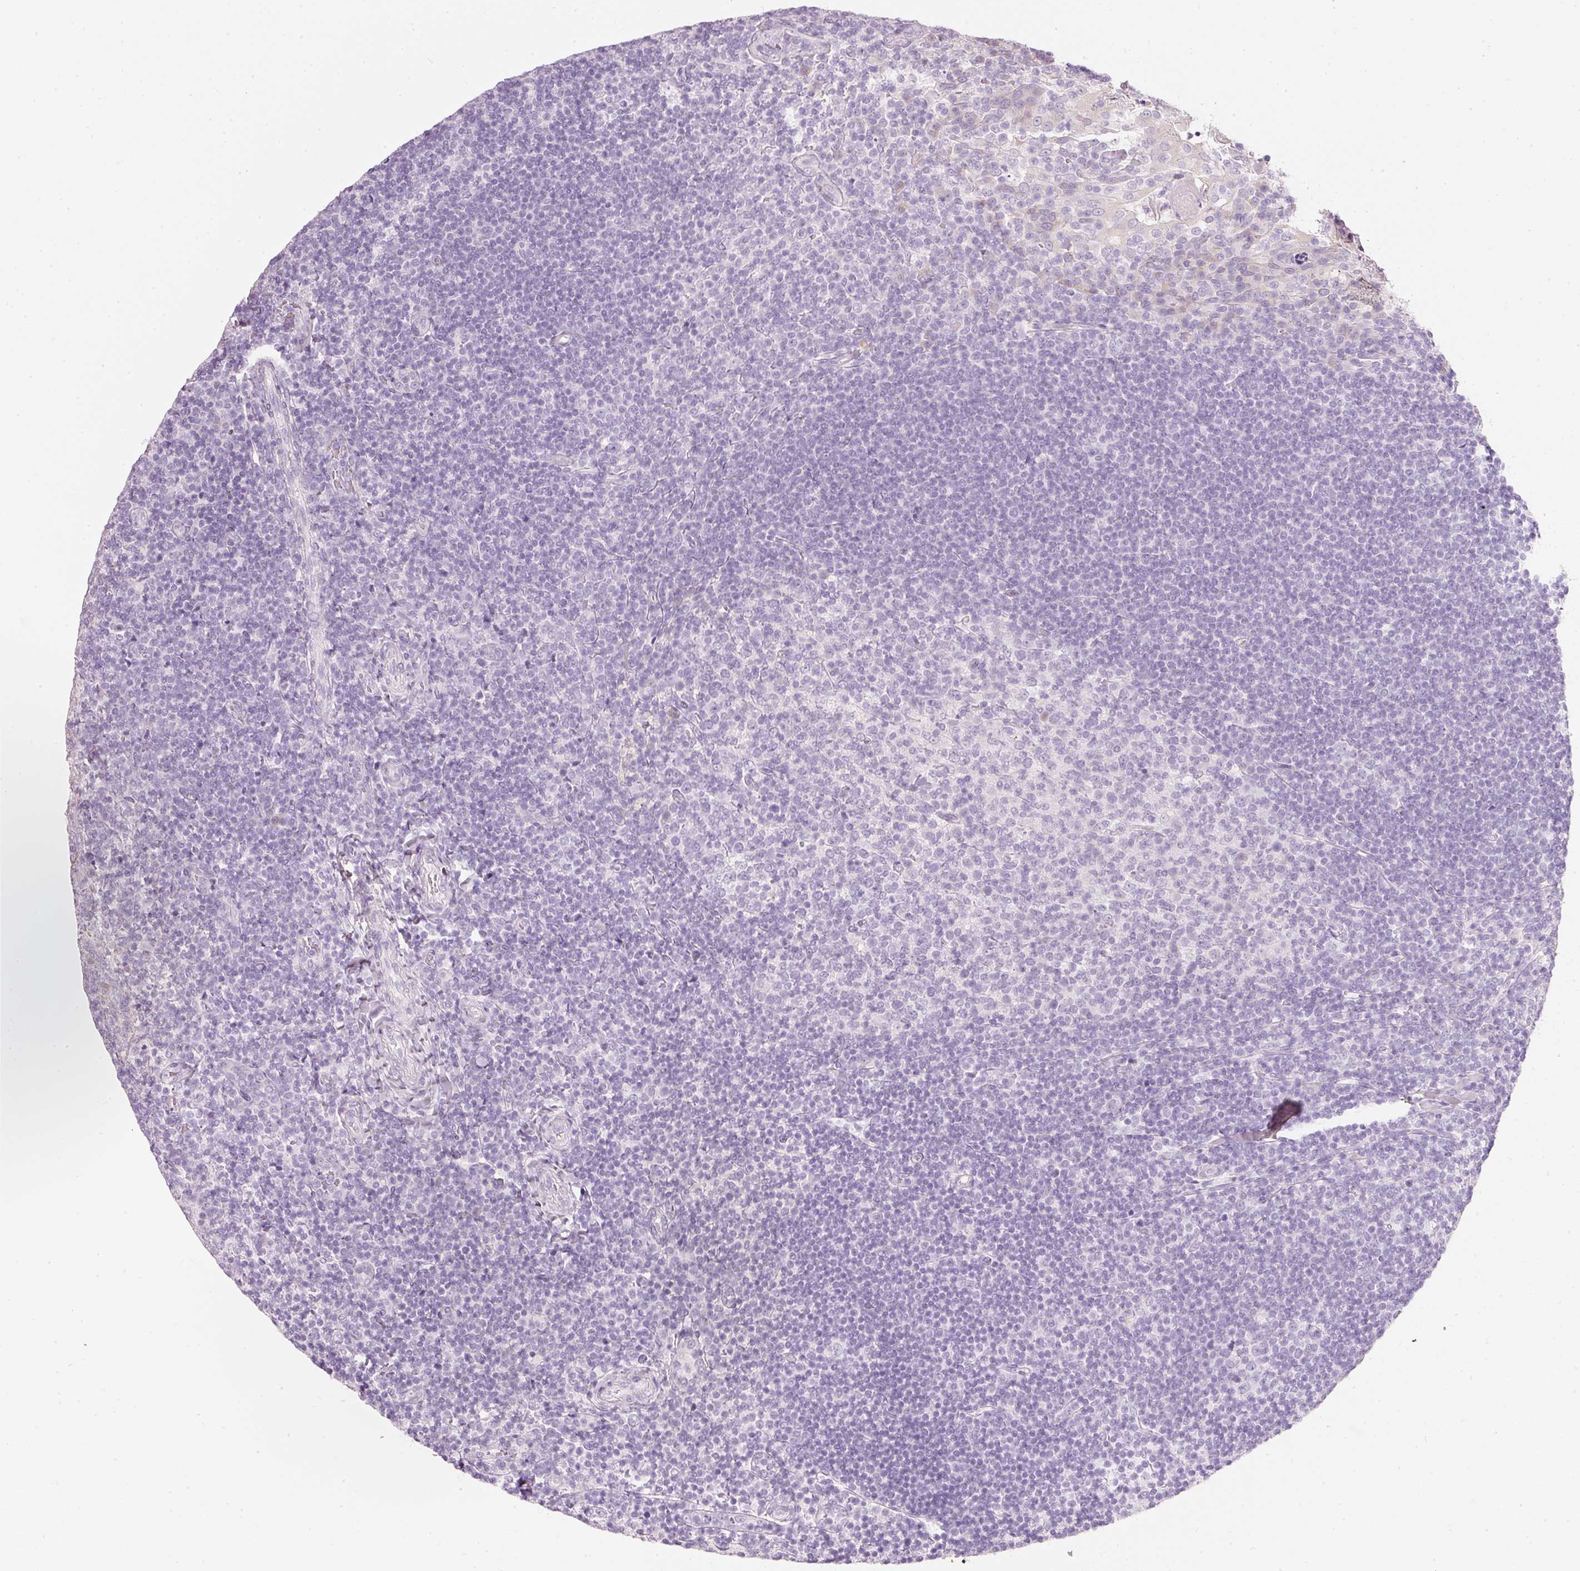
{"staining": {"intensity": "negative", "quantity": "none", "location": "none"}, "tissue": "tonsil", "cell_type": "Germinal center cells", "image_type": "normal", "snomed": [{"axis": "morphology", "description": "Normal tissue, NOS"}, {"axis": "topography", "description": "Tonsil"}], "caption": "IHC micrograph of normal human tonsil stained for a protein (brown), which displays no positivity in germinal center cells.", "gene": "PDXDC1", "patient": {"sex": "female", "age": 10}}